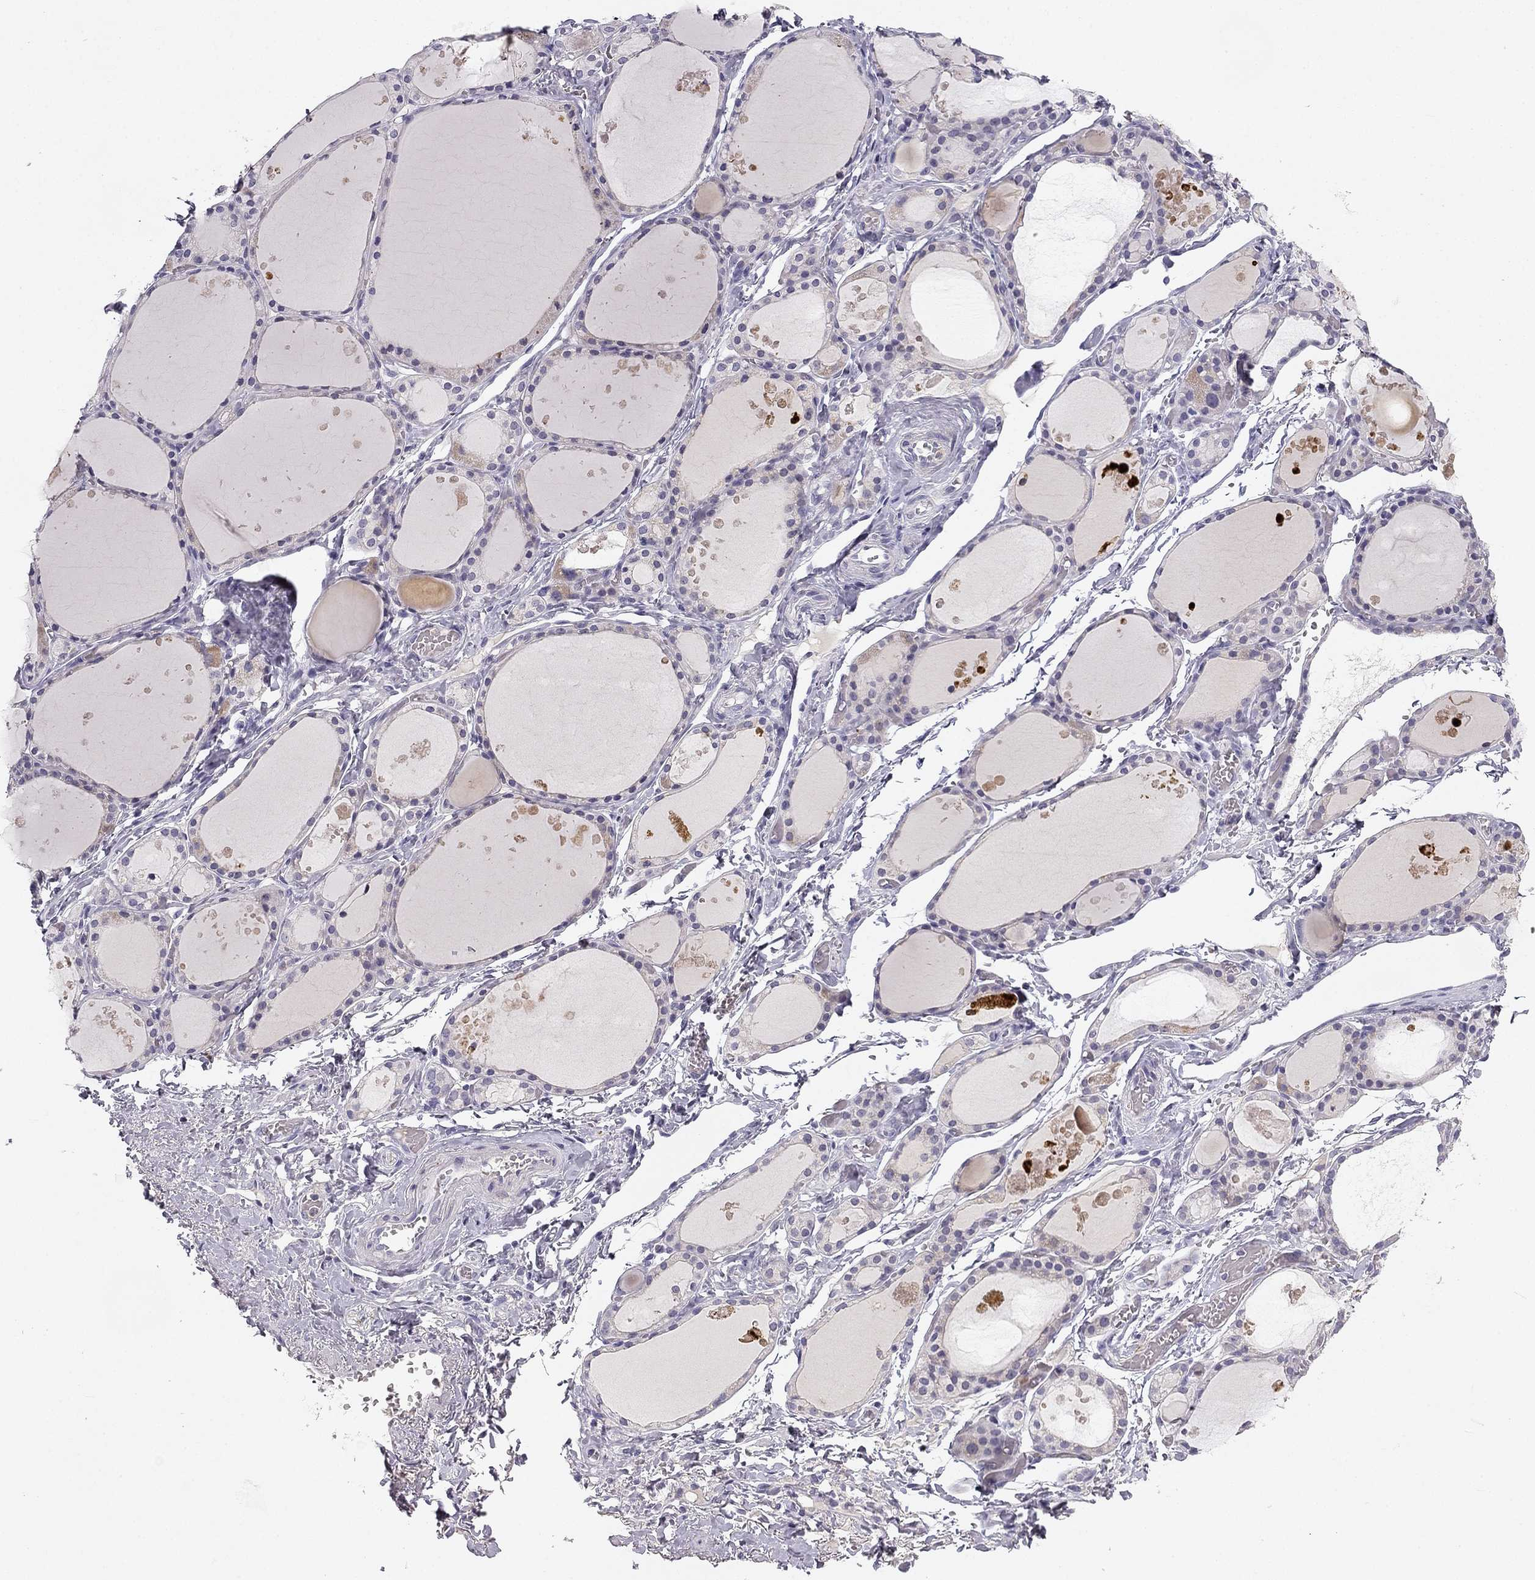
{"staining": {"intensity": "negative", "quantity": "none", "location": "none"}, "tissue": "thyroid gland", "cell_type": "Glandular cells", "image_type": "normal", "snomed": [{"axis": "morphology", "description": "Normal tissue, NOS"}, {"axis": "topography", "description": "Thyroid gland"}], "caption": "Immunohistochemistry (IHC) of unremarkable human thyroid gland shows no staining in glandular cells. Brightfield microscopy of immunohistochemistry (IHC) stained with DAB (brown) and hematoxylin (blue), captured at high magnification.", "gene": "SLC6A4", "patient": {"sex": "male", "age": 68}}